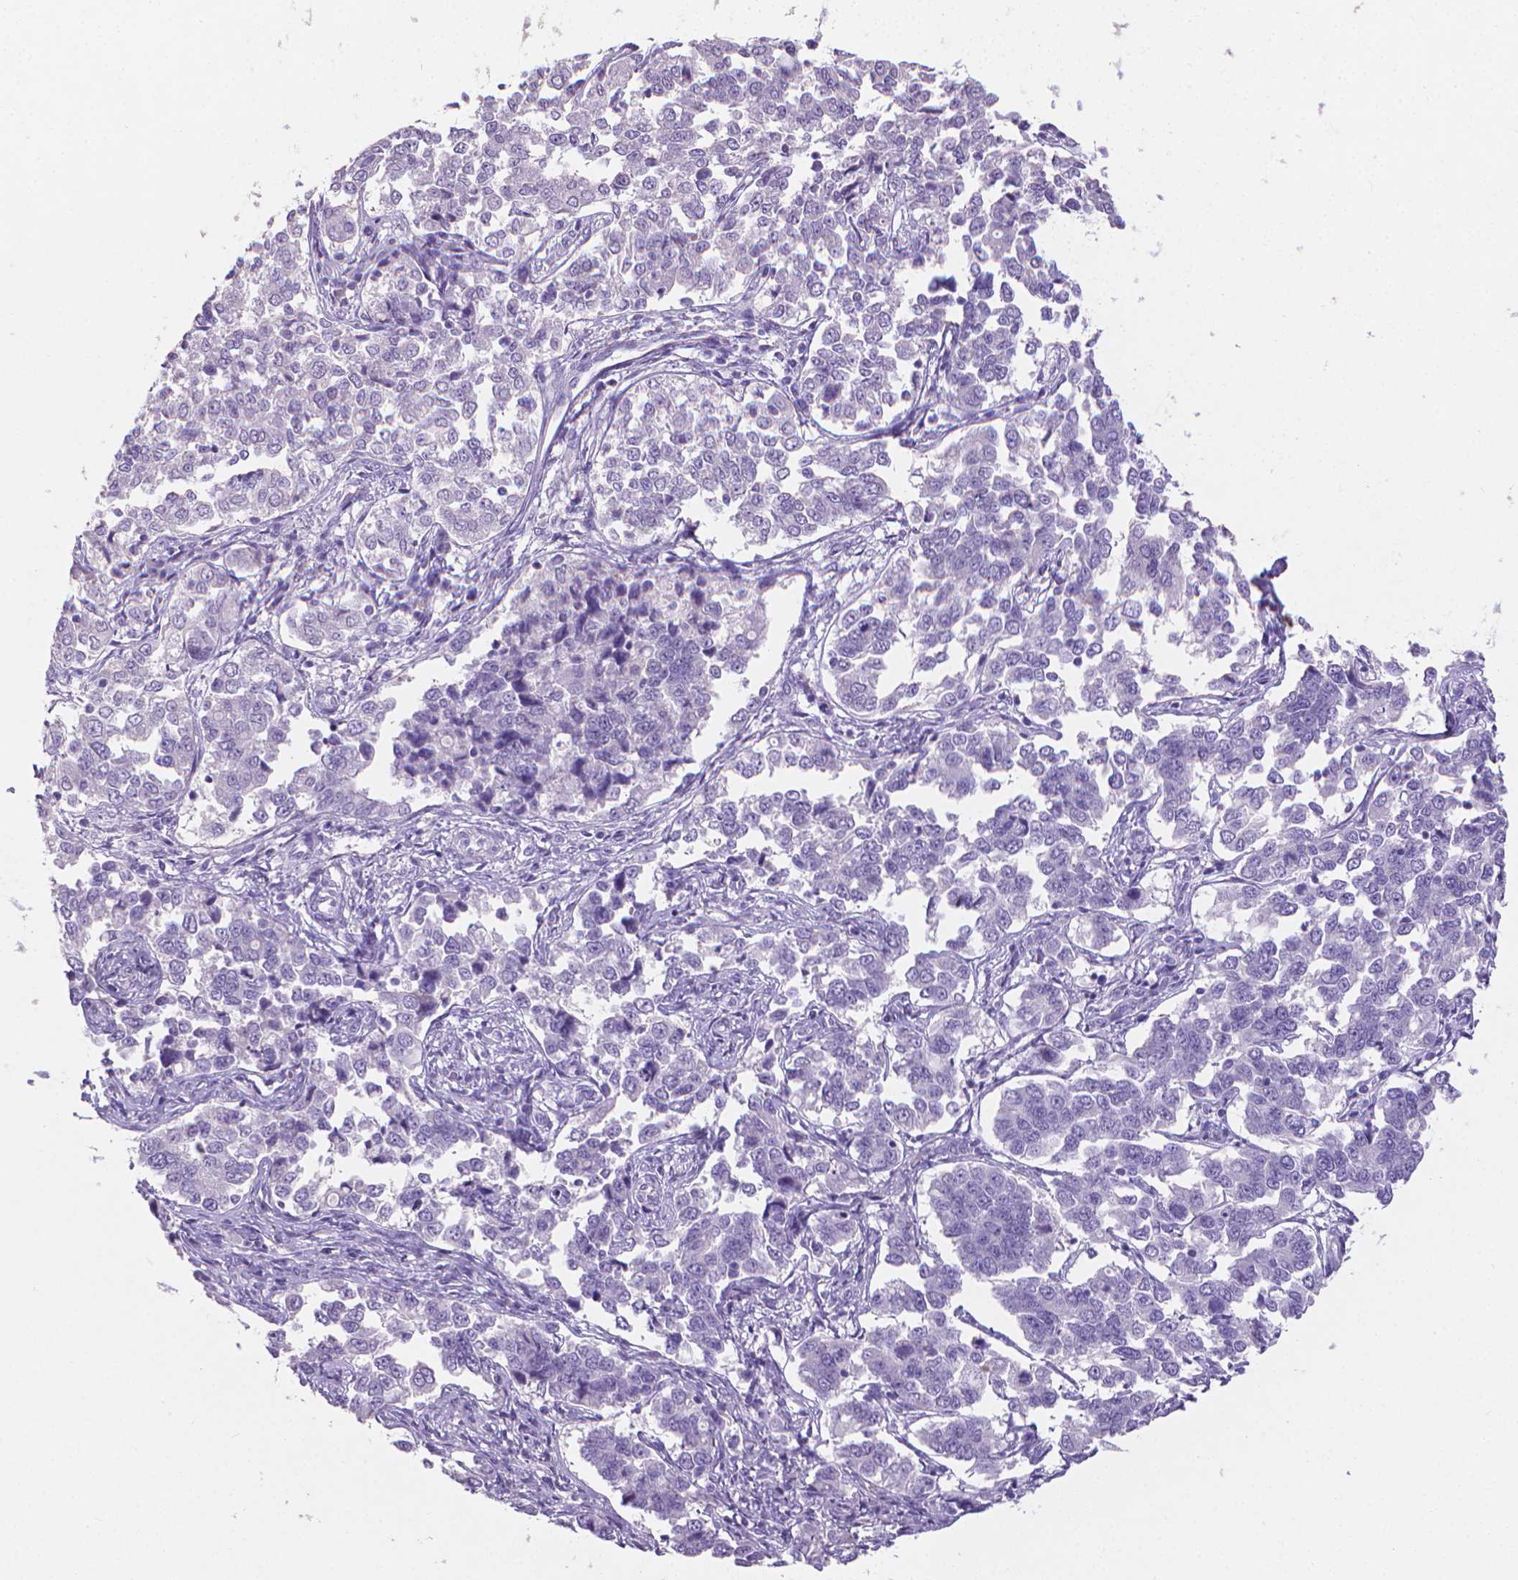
{"staining": {"intensity": "negative", "quantity": "none", "location": "none"}, "tissue": "endometrial cancer", "cell_type": "Tumor cells", "image_type": "cancer", "snomed": [{"axis": "morphology", "description": "Adenocarcinoma, NOS"}, {"axis": "topography", "description": "Endometrium"}], "caption": "Tumor cells show no significant protein staining in endometrial cancer. (DAB immunohistochemistry (IHC), high magnification).", "gene": "XPNPEP2", "patient": {"sex": "female", "age": 43}}